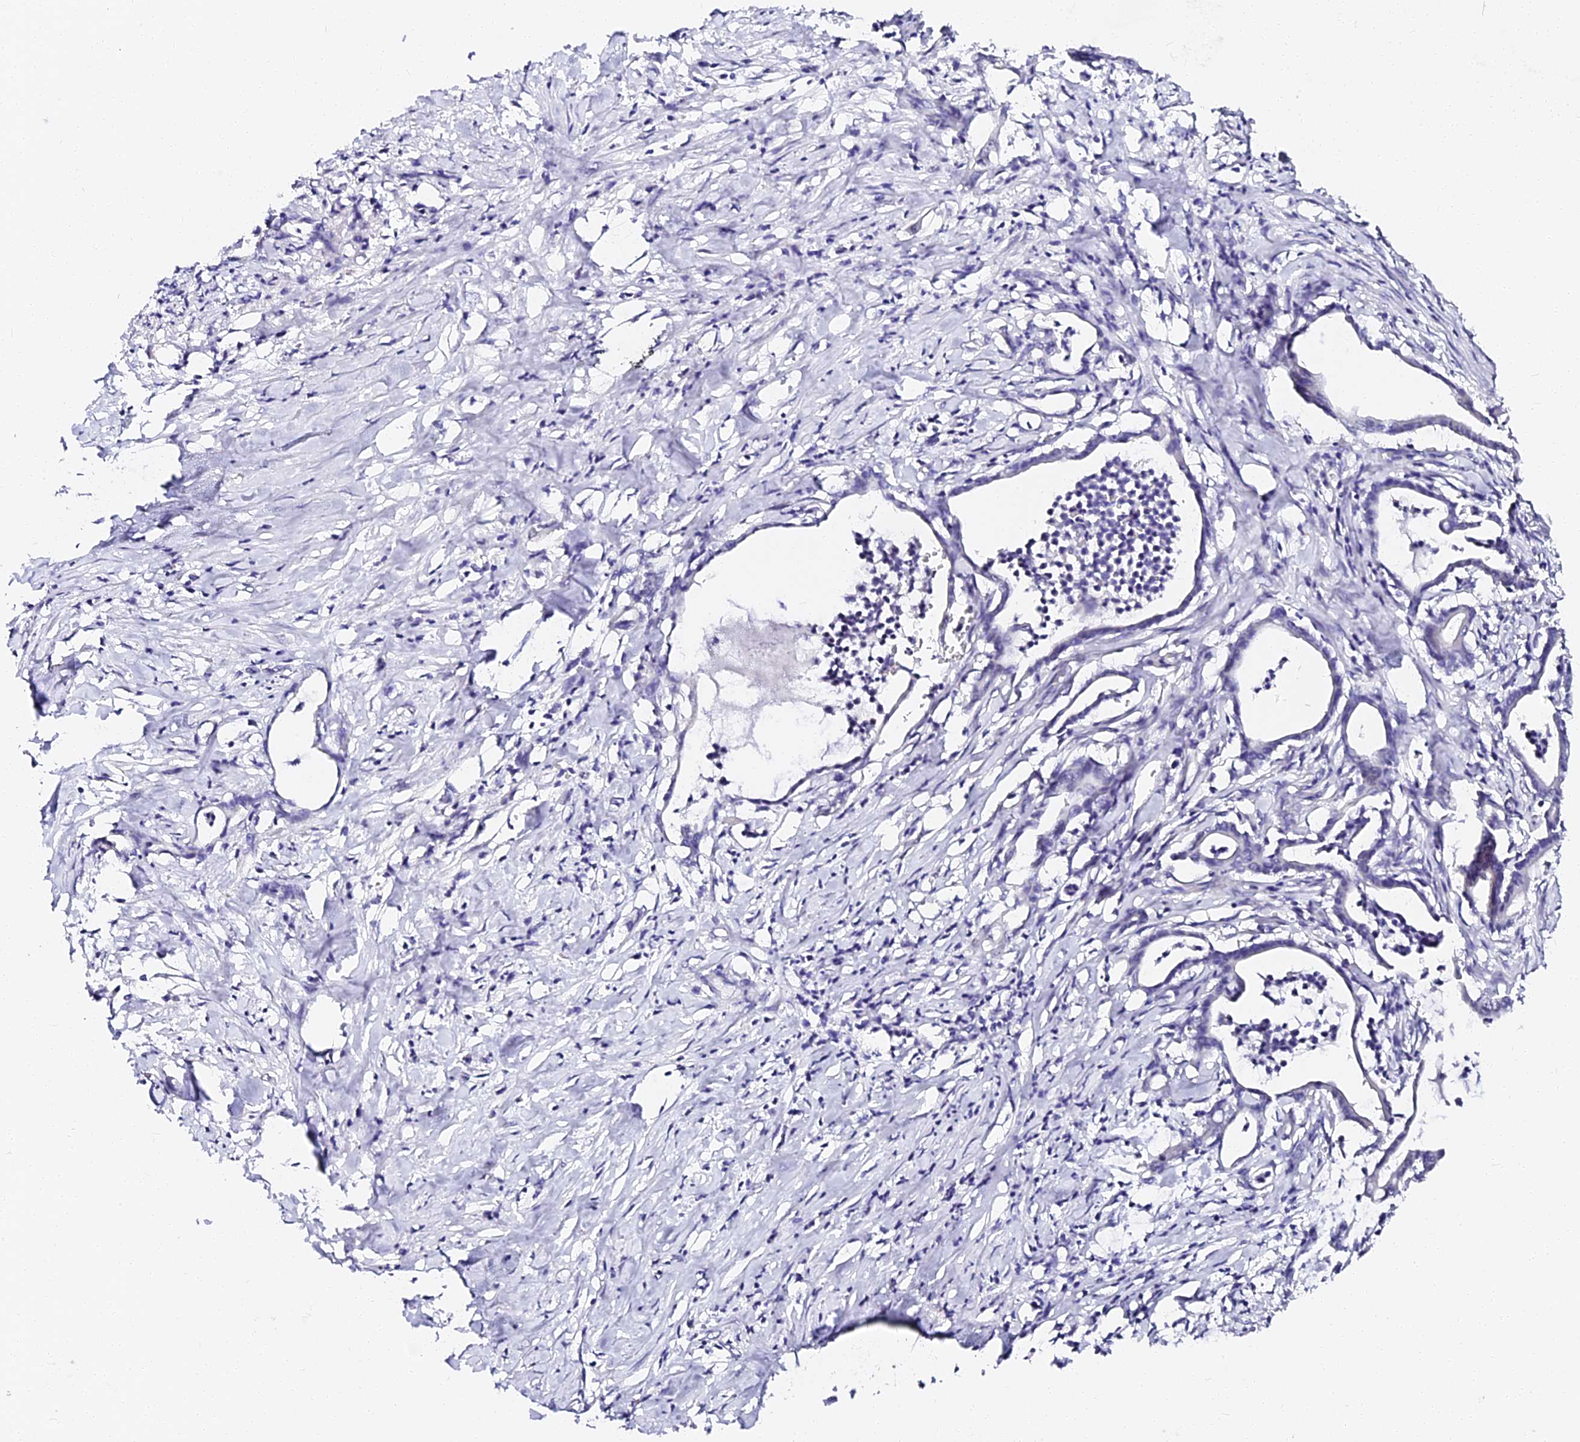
{"staining": {"intensity": "negative", "quantity": "none", "location": "none"}, "tissue": "pancreatic cancer", "cell_type": "Tumor cells", "image_type": "cancer", "snomed": [{"axis": "morphology", "description": "Adenocarcinoma, NOS"}, {"axis": "topography", "description": "Pancreas"}], "caption": "Immunohistochemistry histopathology image of neoplastic tissue: human adenocarcinoma (pancreatic) stained with DAB exhibits no significant protein expression in tumor cells. The staining is performed using DAB brown chromogen with nuclei counter-stained in using hematoxylin.", "gene": "VPS33B", "patient": {"sex": "female", "age": 55}}